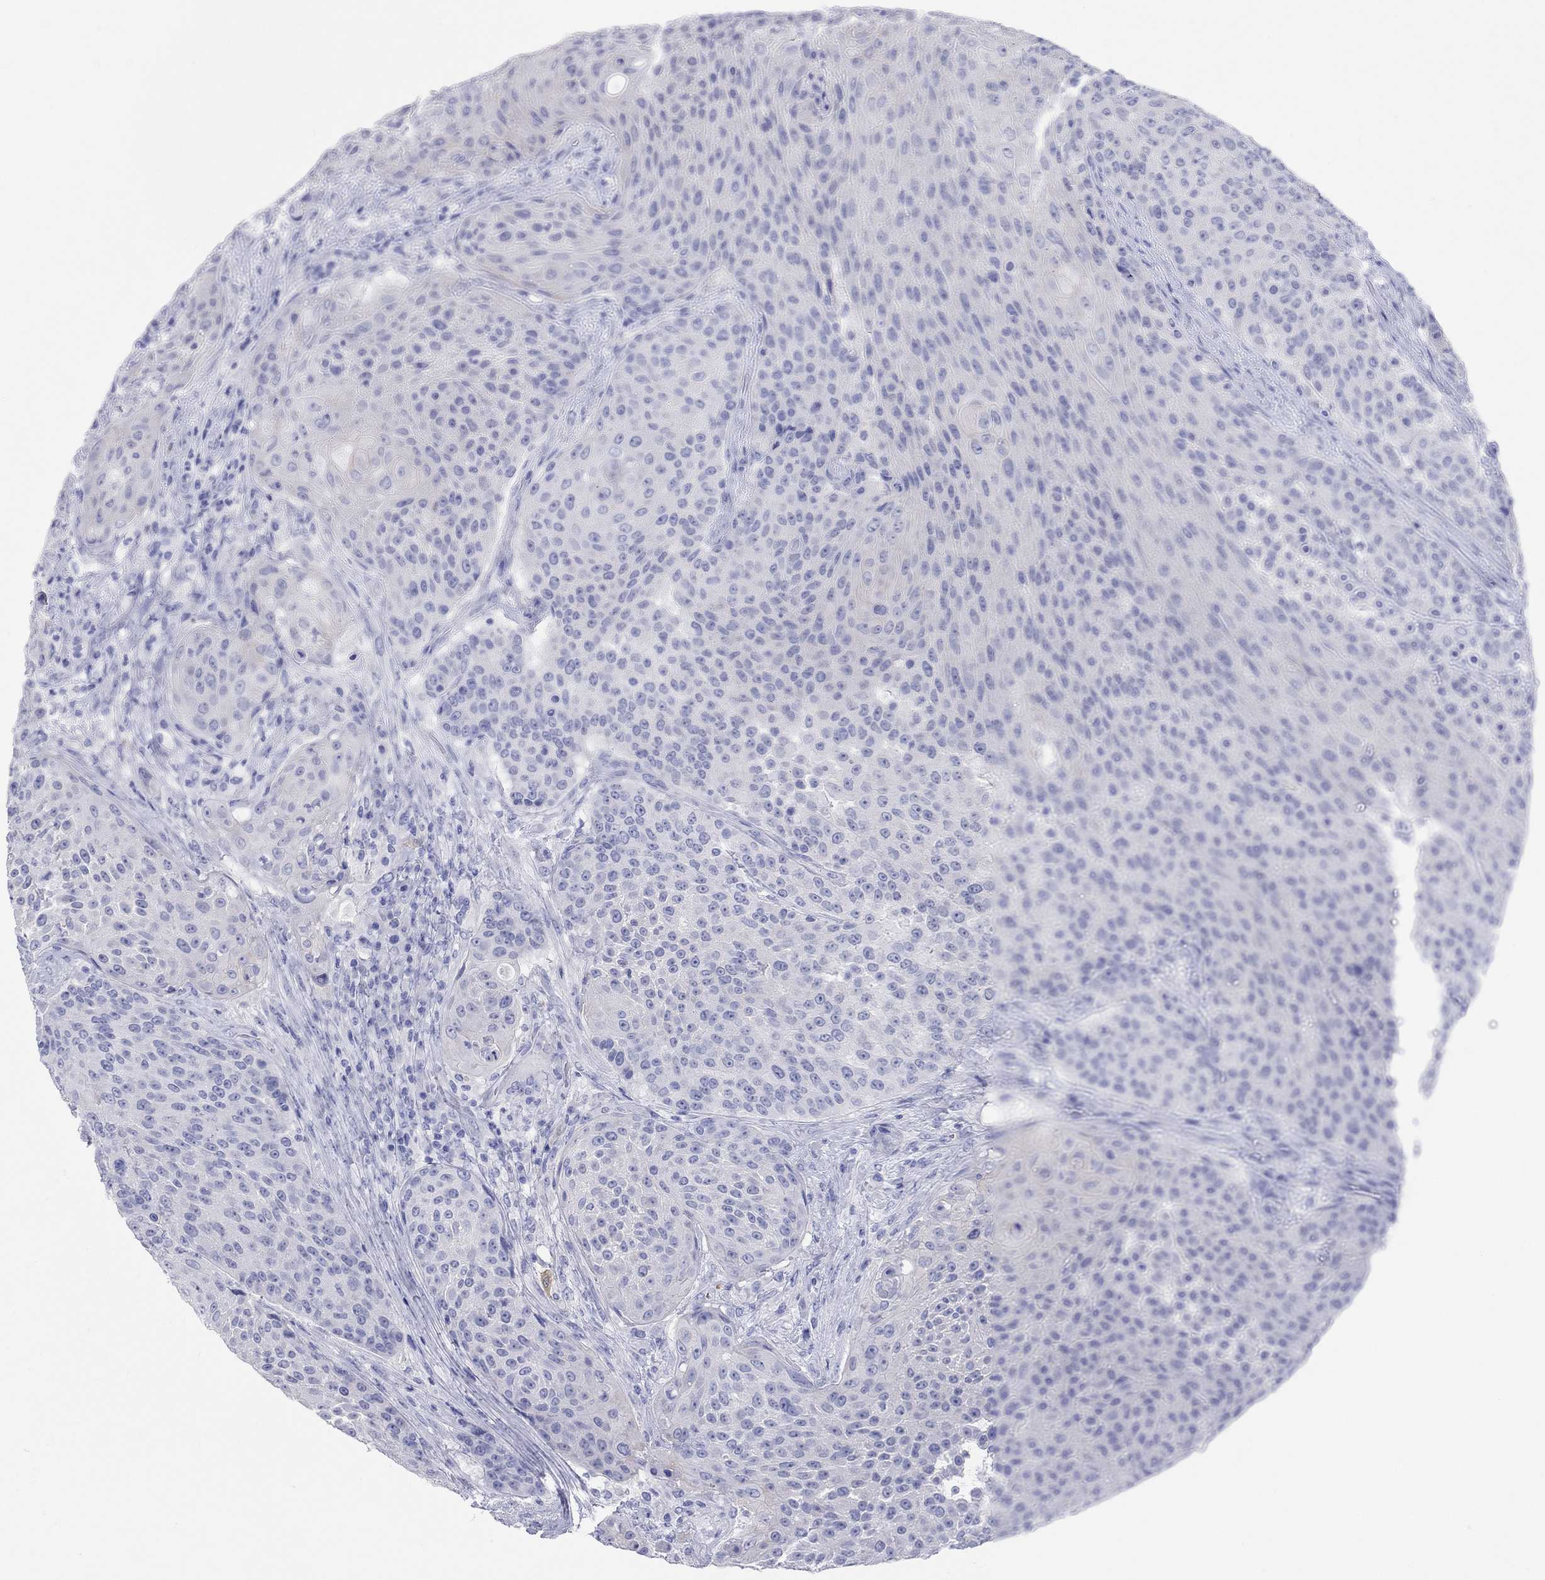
{"staining": {"intensity": "negative", "quantity": "none", "location": "none"}, "tissue": "urothelial cancer", "cell_type": "Tumor cells", "image_type": "cancer", "snomed": [{"axis": "morphology", "description": "Urothelial carcinoma, High grade"}, {"axis": "topography", "description": "Urinary bladder"}], "caption": "Tumor cells show no significant expression in high-grade urothelial carcinoma.", "gene": "SPATA9", "patient": {"sex": "female", "age": 63}}